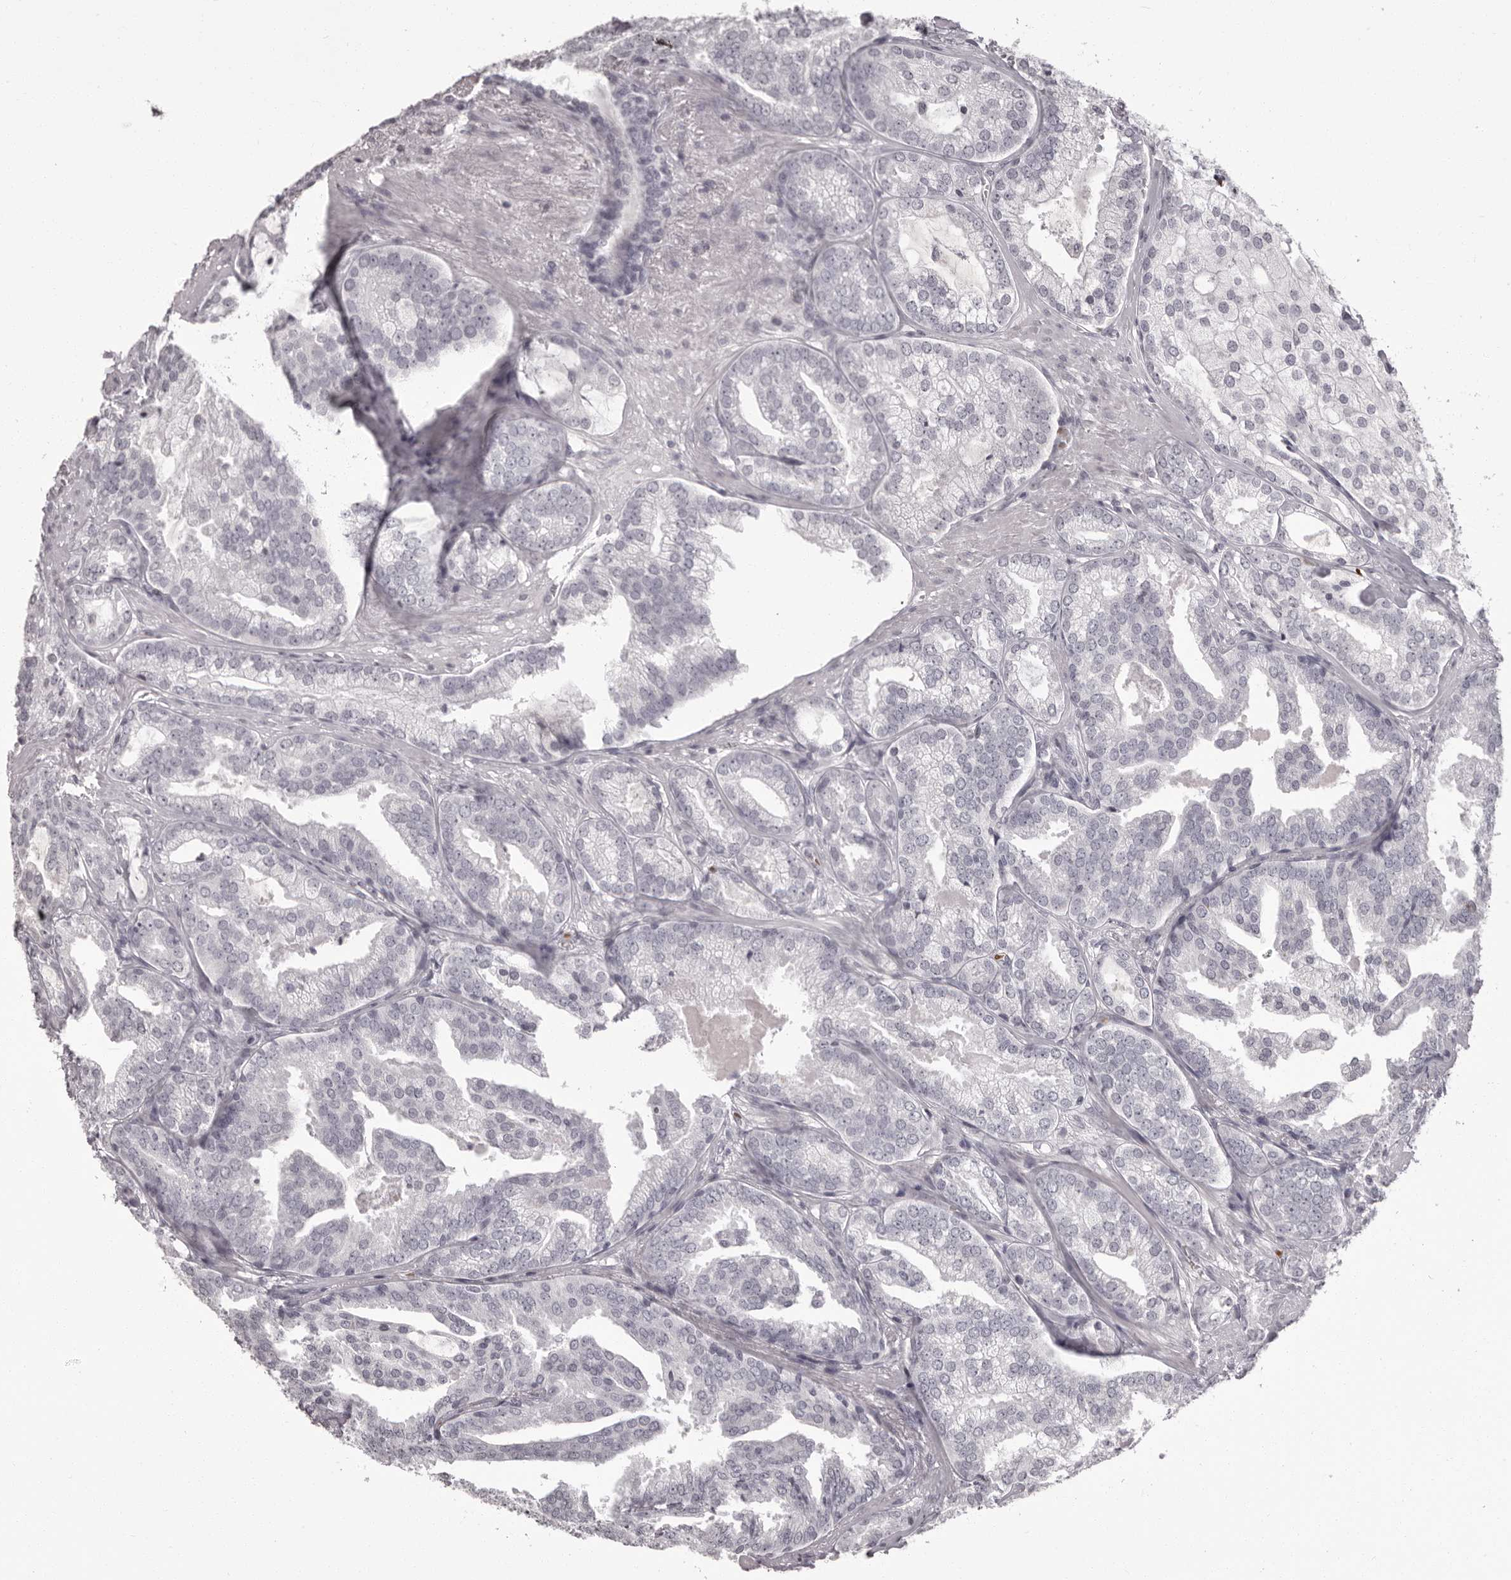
{"staining": {"intensity": "negative", "quantity": "none", "location": "none"}, "tissue": "prostate cancer", "cell_type": "Tumor cells", "image_type": "cancer", "snomed": [{"axis": "morphology", "description": "Normal morphology"}, {"axis": "morphology", "description": "Adenocarcinoma, Low grade"}, {"axis": "topography", "description": "Prostate"}], "caption": "An image of human prostate cancer is negative for staining in tumor cells.", "gene": "C8orf74", "patient": {"sex": "male", "age": 72}}